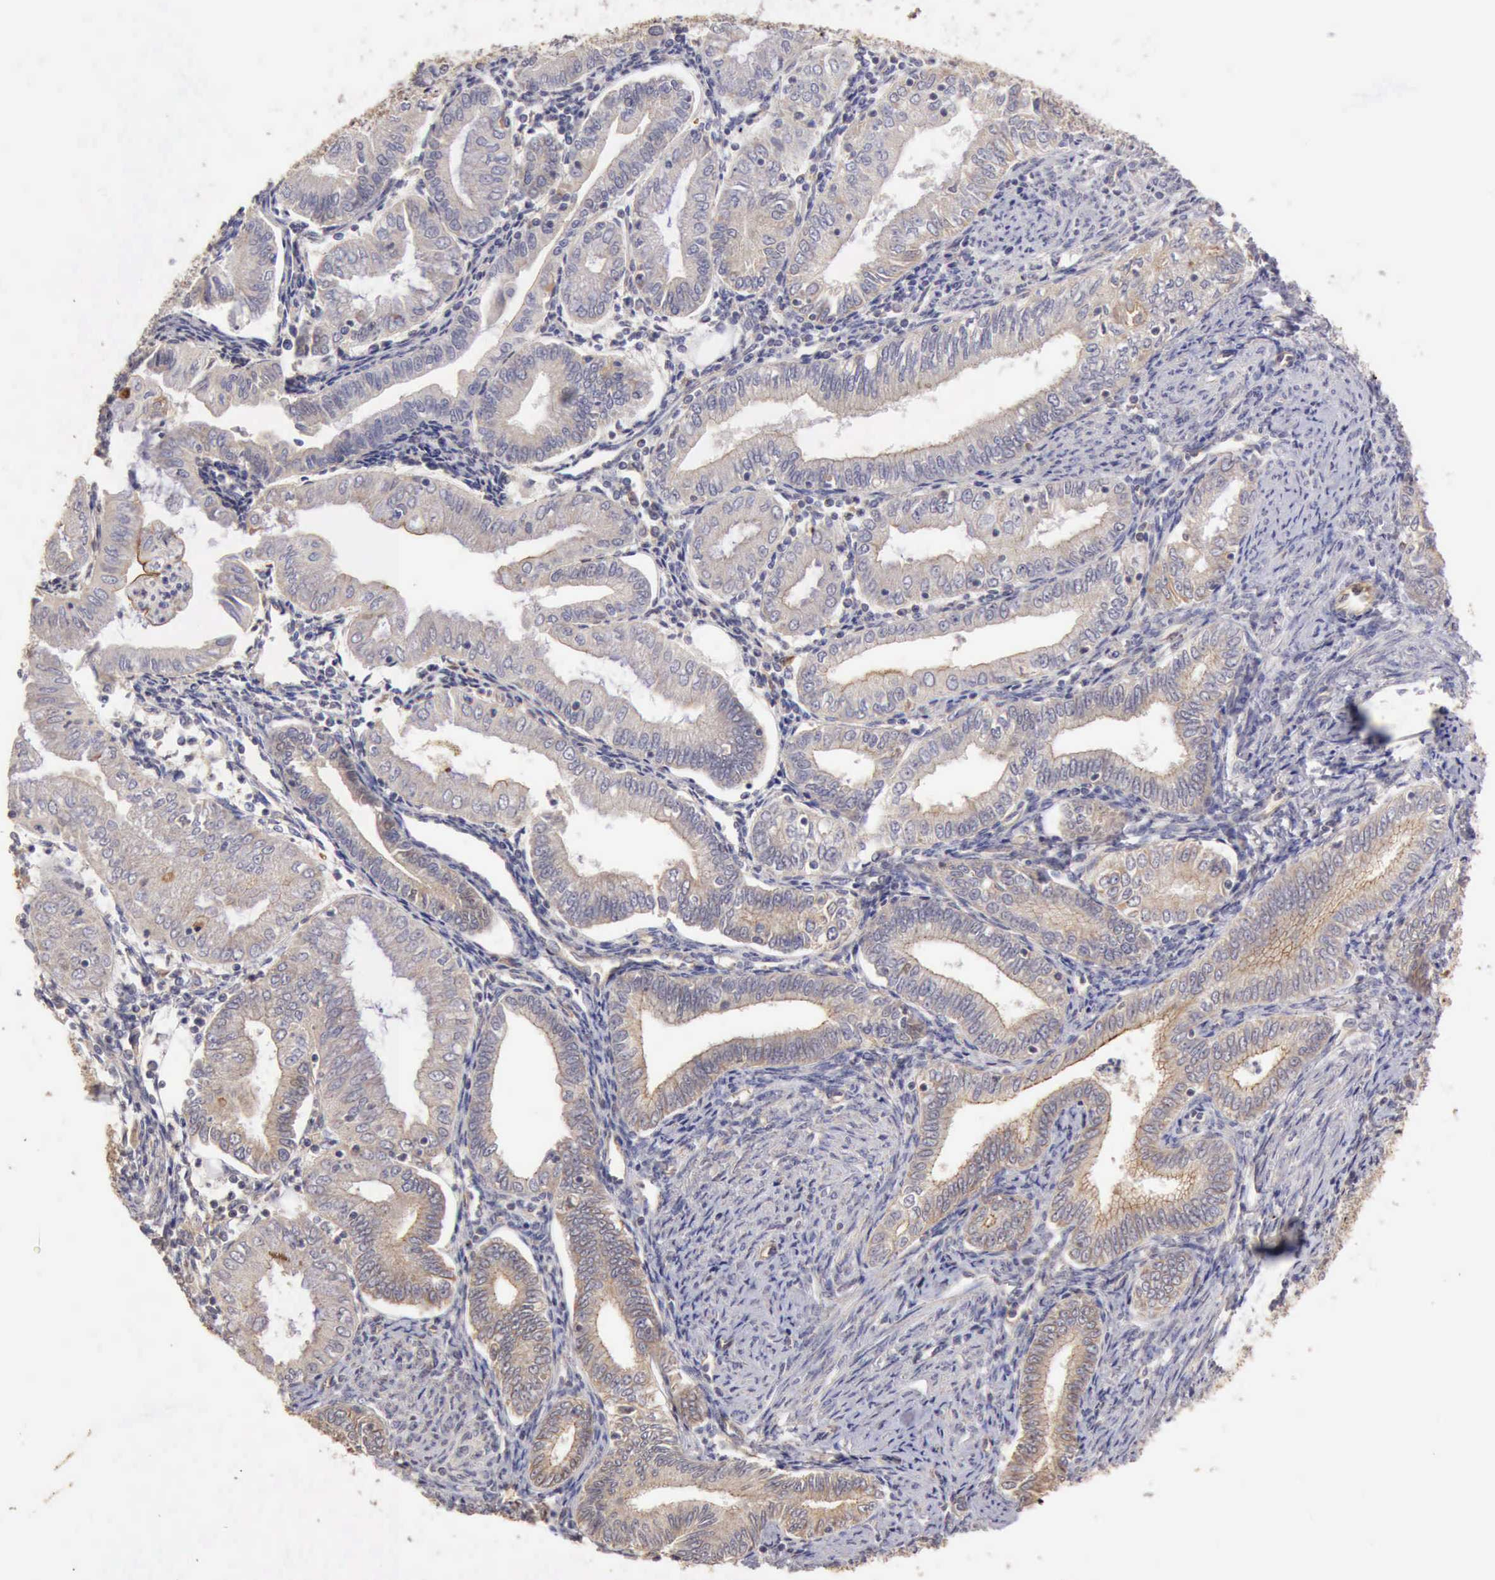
{"staining": {"intensity": "negative", "quantity": "none", "location": "none"}, "tissue": "endometrial cancer", "cell_type": "Tumor cells", "image_type": "cancer", "snomed": [{"axis": "morphology", "description": "Adenocarcinoma, NOS"}, {"axis": "topography", "description": "Endometrium"}], "caption": "This is an immunohistochemistry image of human endometrial adenocarcinoma. There is no positivity in tumor cells.", "gene": "BMX", "patient": {"sex": "female", "age": 55}}